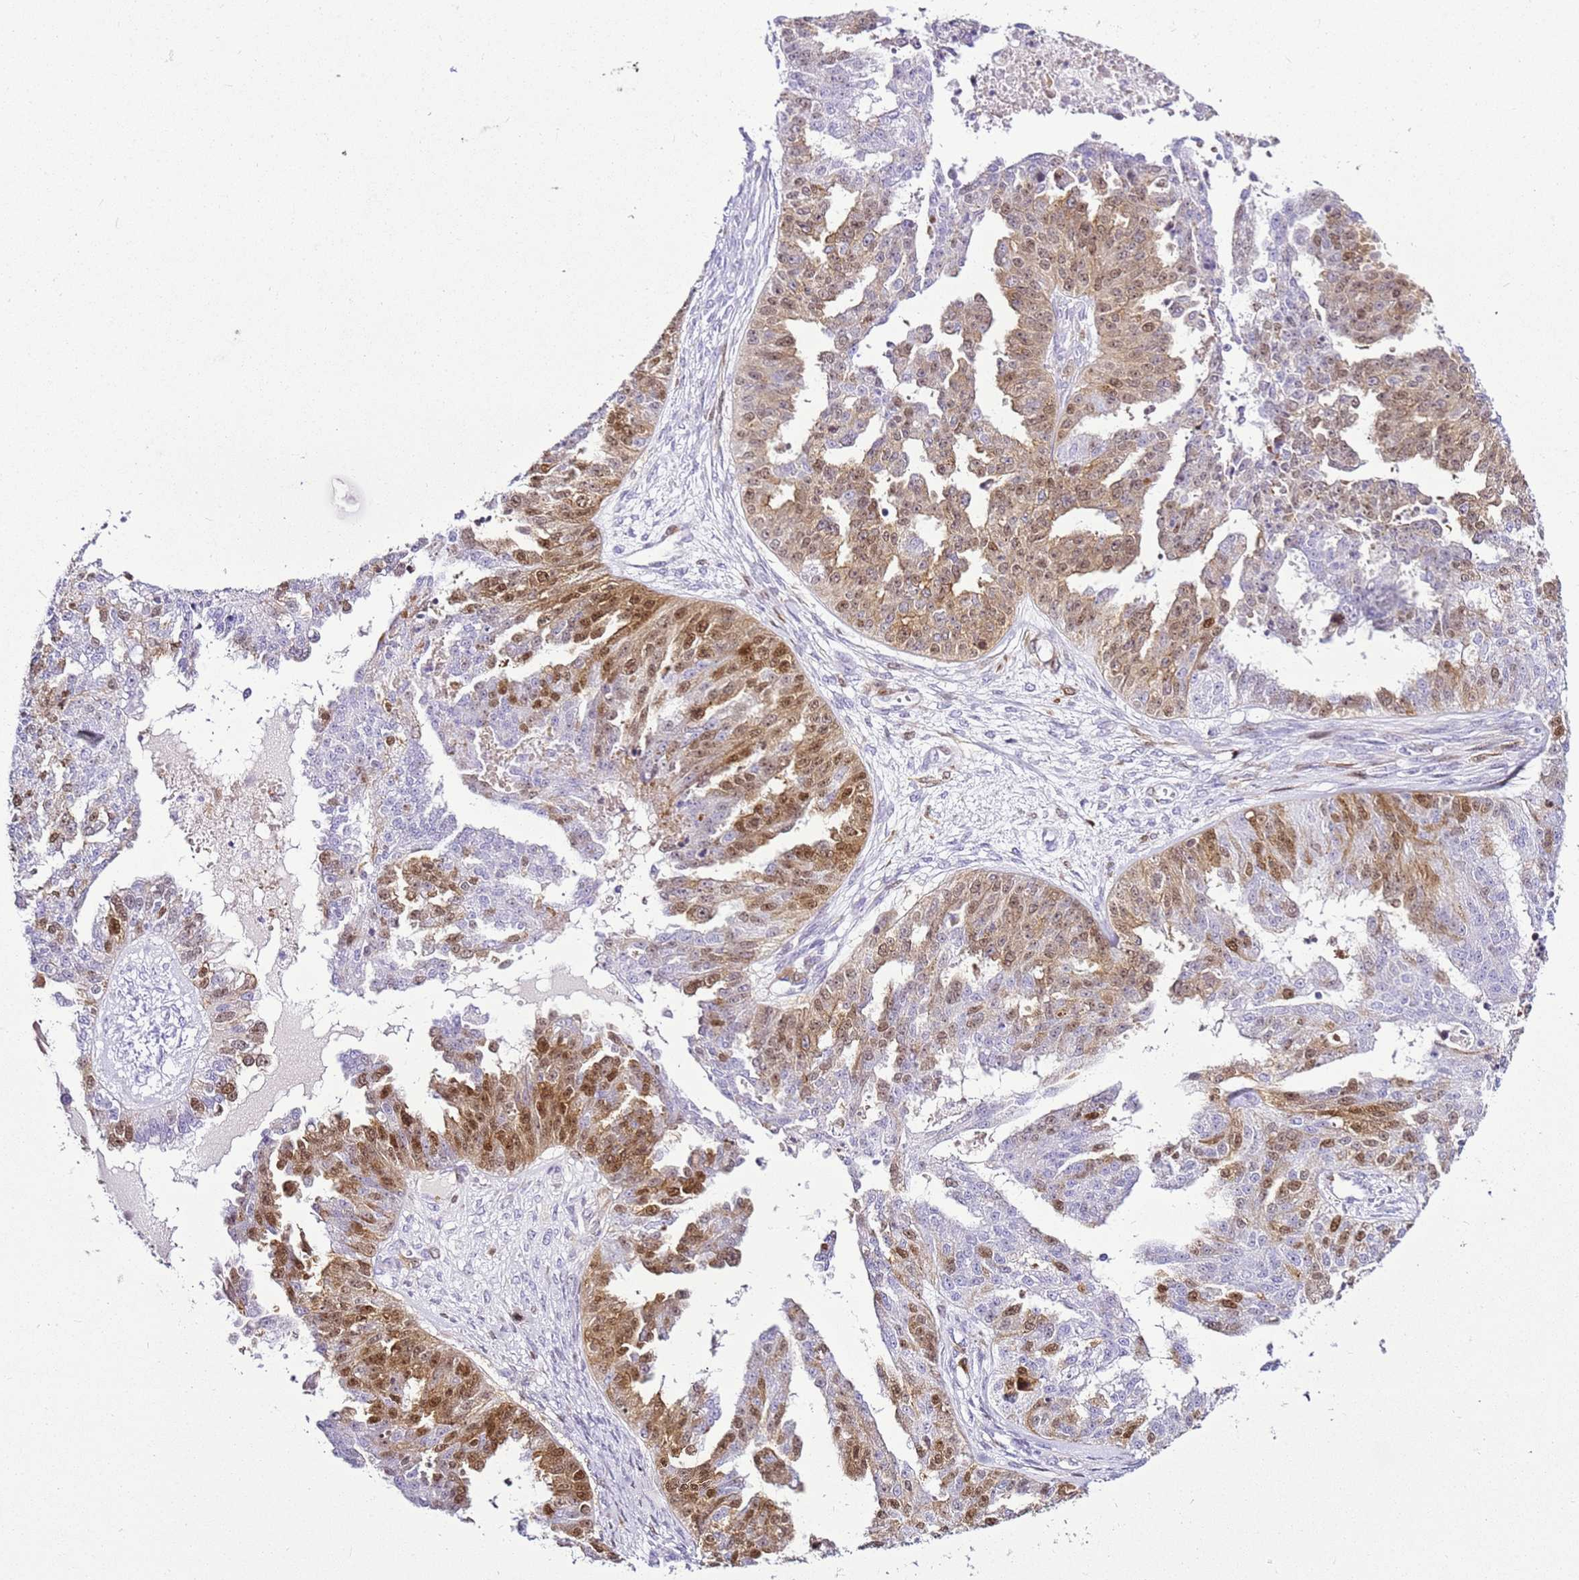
{"staining": {"intensity": "moderate", "quantity": "25%-75%", "location": "cytoplasmic/membranous,nuclear"}, "tissue": "ovarian cancer", "cell_type": "Tumor cells", "image_type": "cancer", "snomed": [{"axis": "morphology", "description": "Cystadenocarcinoma, serous, NOS"}, {"axis": "topography", "description": "Ovary"}], "caption": "Ovarian cancer (serous cystadenocarcinoma) stained with a protein marker shows moderate staining in tumor cells.", "gene": "SPC25", "patient": {"sex": "female", "age": 58}}